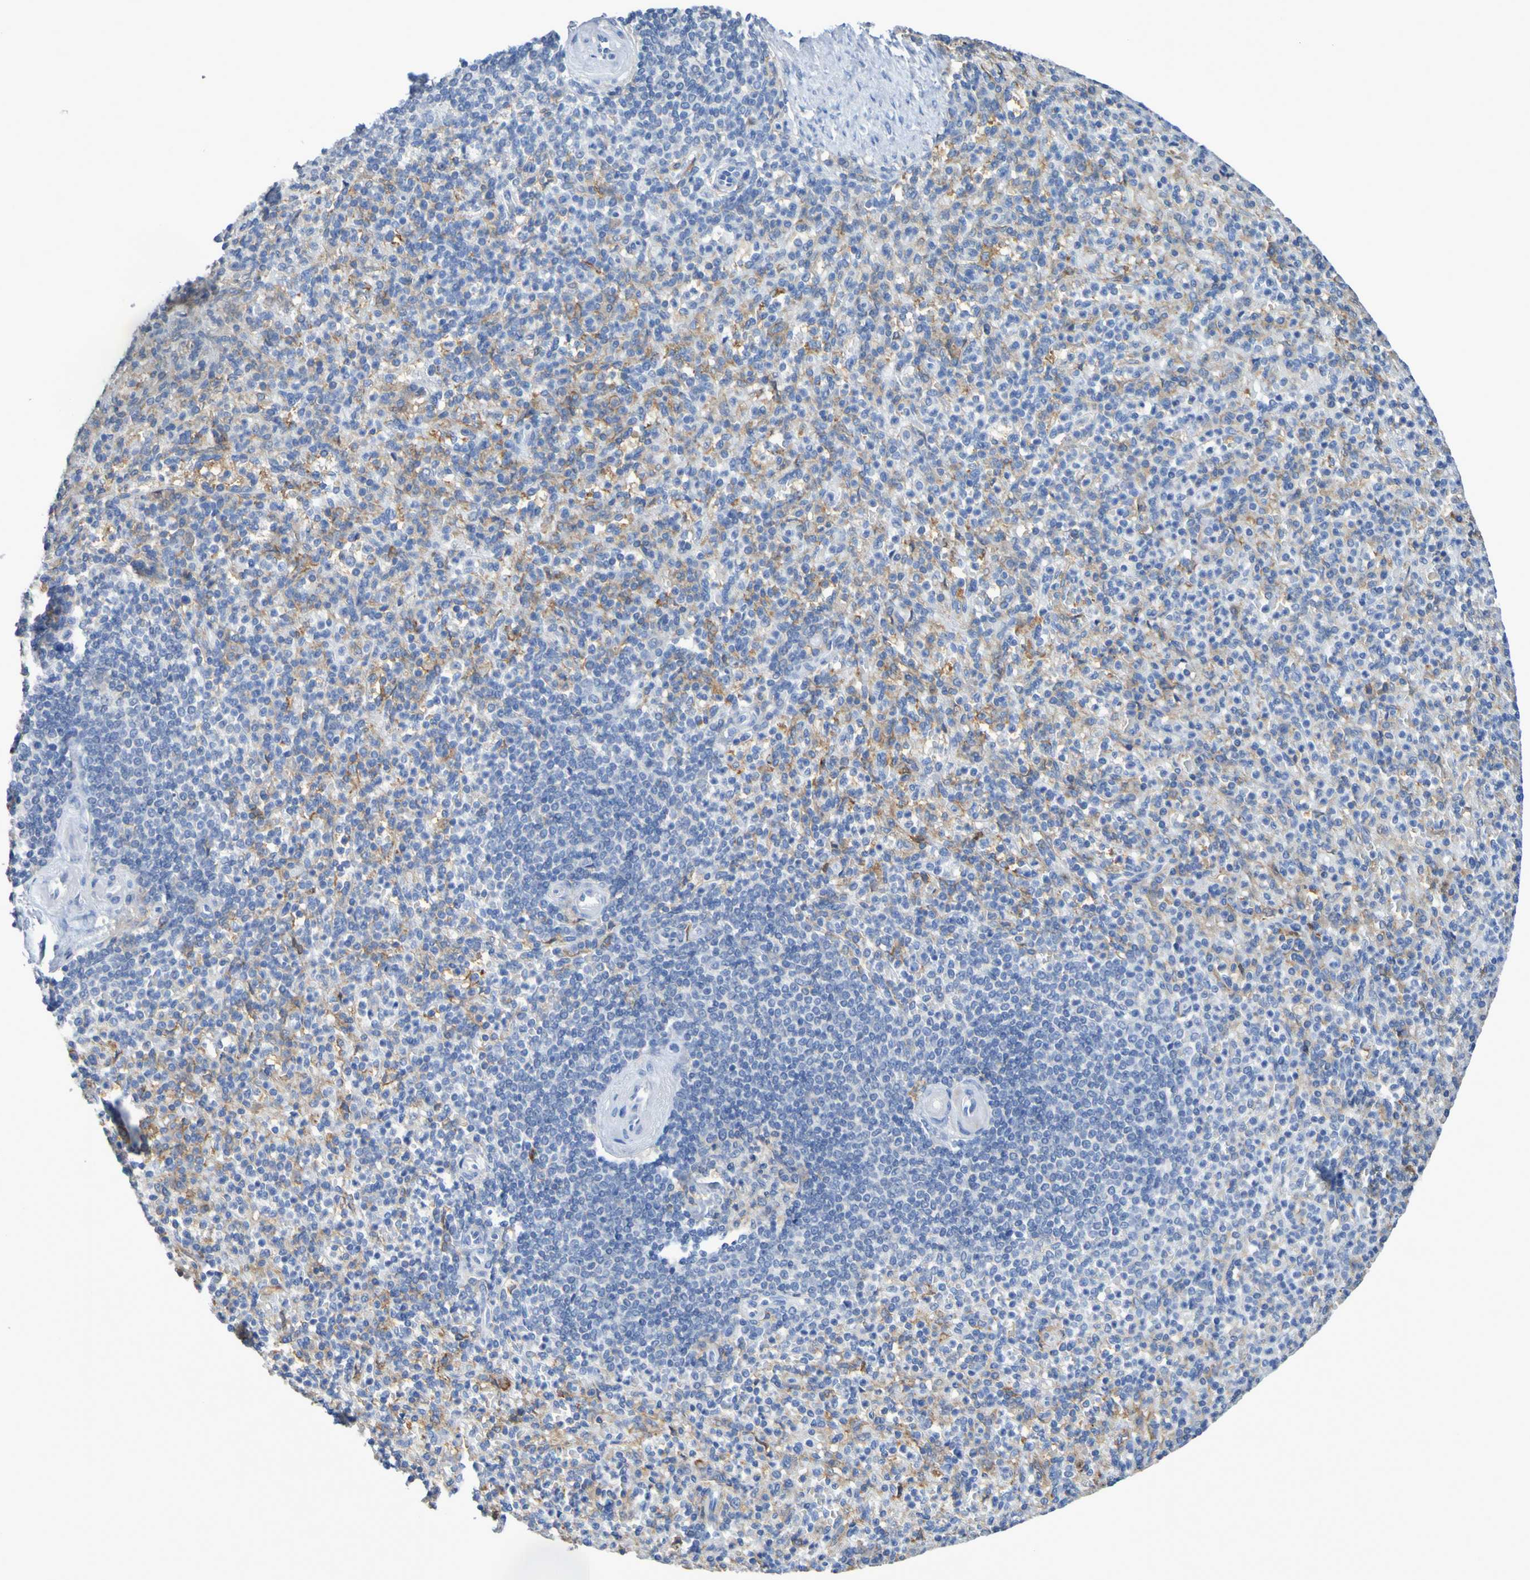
{"staining": {"intensity": "moderate", "quantity": ">75%", "location": "cytoplasmic/membranous"}, "tissue": "spleen", "cell_type": "Cells in red pulp", "image_type": "normal", "snomed": [{"axis": "morphology", "description": "Normal tissue, NOS"}, {"axis": "topography", "description": "Spleen"}], "caption": "The photomicrograph demonstrates staining of benign spleen, revealing moderate cytoplasmic/membranous protein positivity (brown color) within cells in red pulp. (Brightfield microscopy of DAB IHC at high magnification).", "gene": "SLC3A2", "patient": {"sex": "female", "age": 74}}